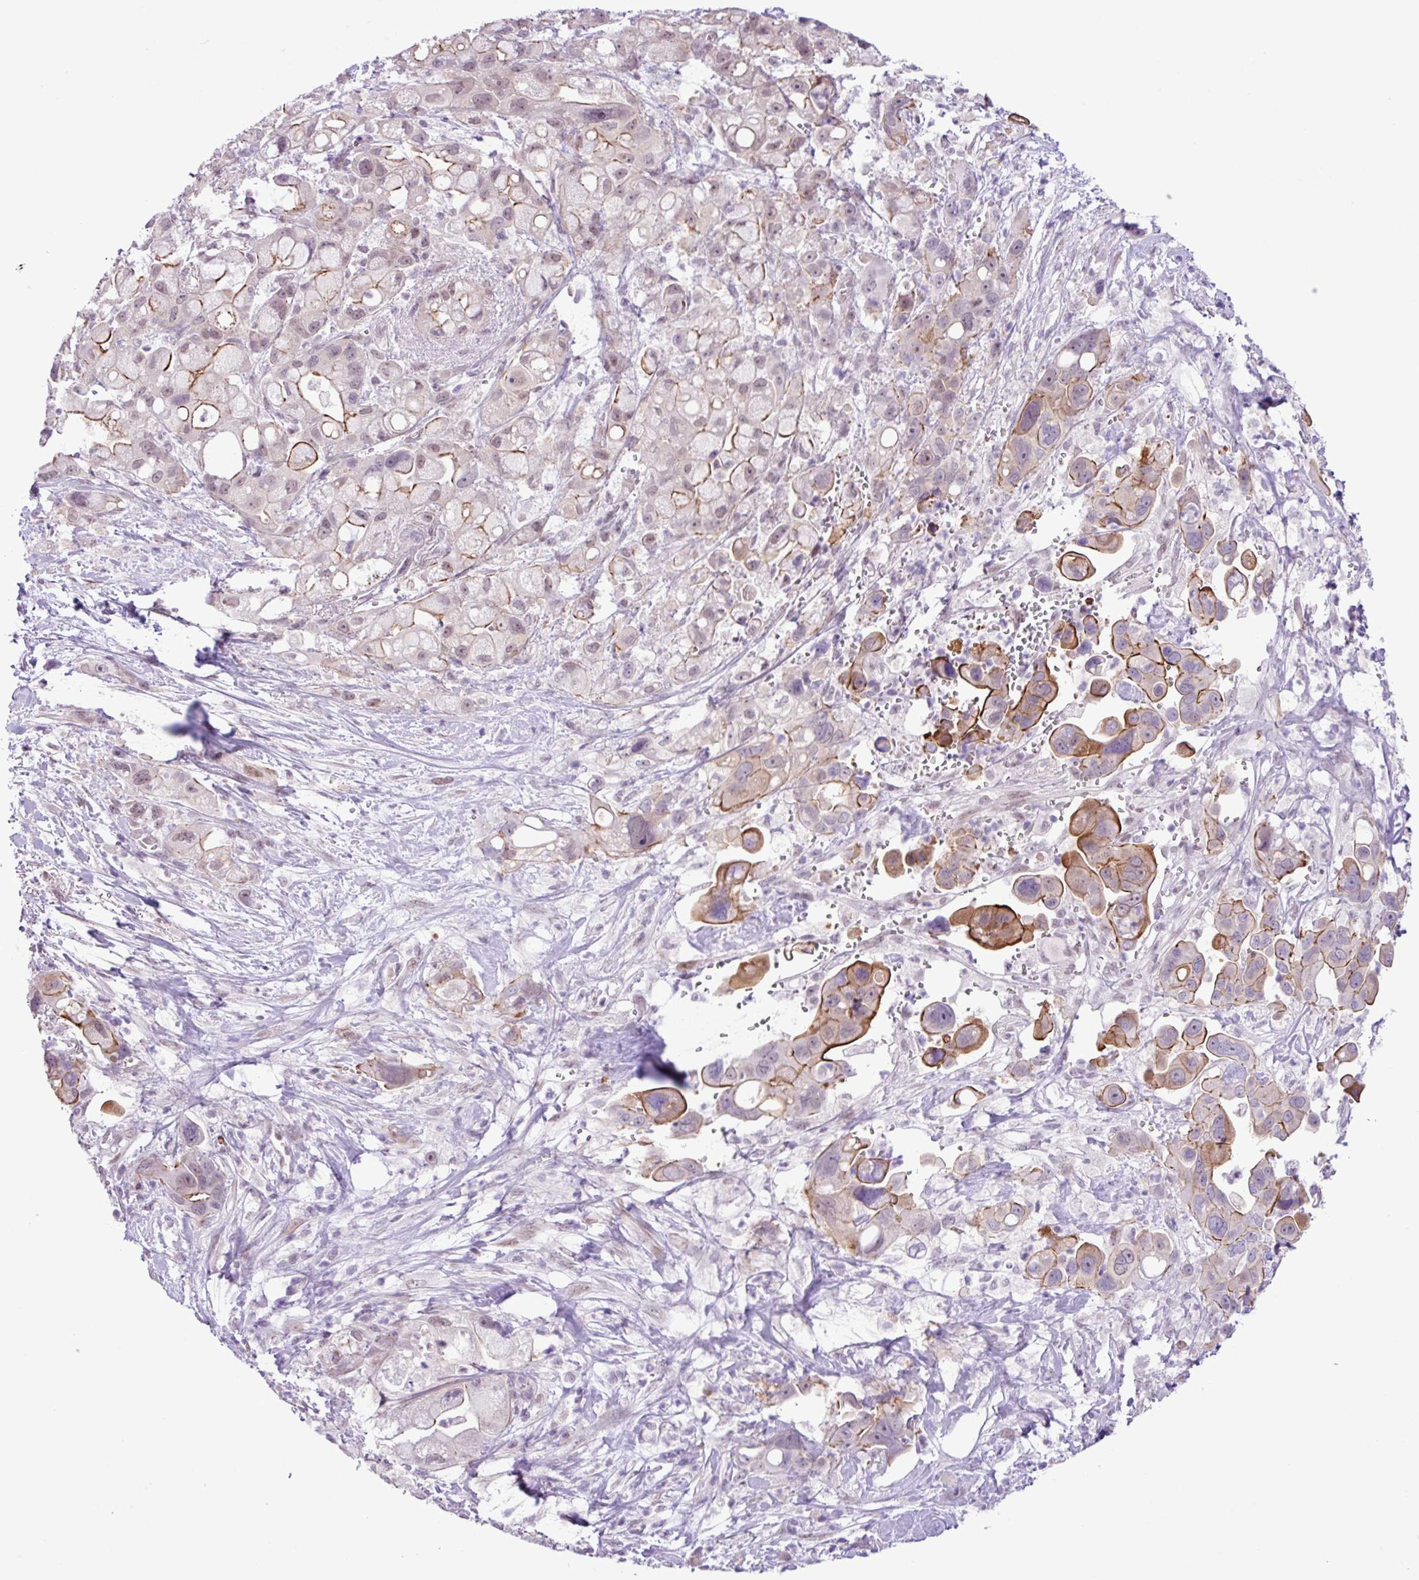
{"staining": {"intensity": "strong", "quantity": "<25%", "location": "cytoplasmic/membranous"}, "tissue": "pancreatic cancer", "cell_type": "Tumor cells", "image_type": "cancer", "snomed": [{"axis": "morphology", "description": "Adenocarcinoma, NOS"}, {"axis": "topography", "description": "Pancreas"}], "caption": "Pancreatic cancer tissue displays strong cytoplasmic/membranous expression in approximately <25% of tumor cells", "gene": "YLPM1", "patient": {"sex": "male", "age": 68}}